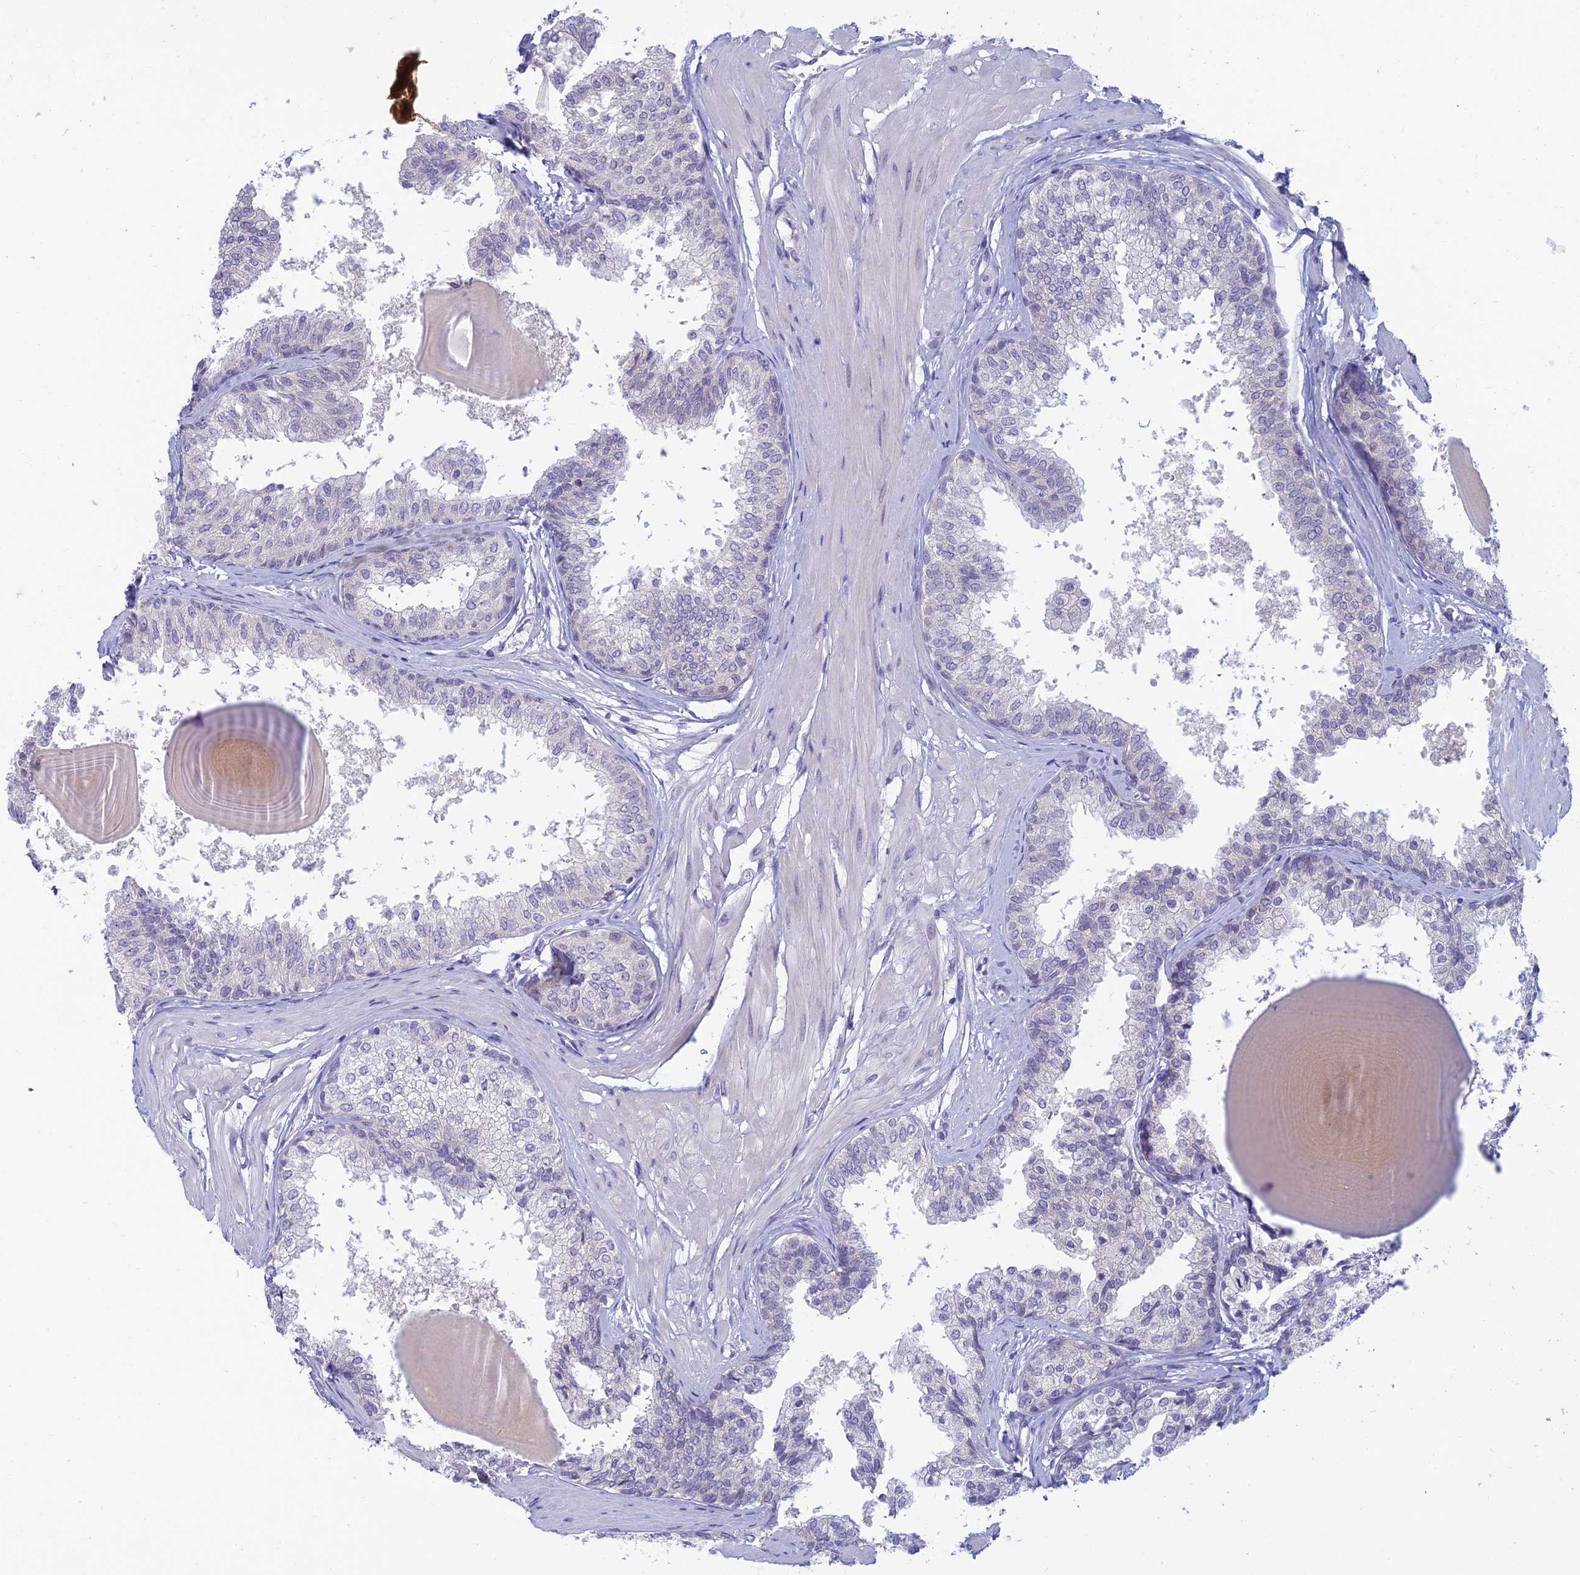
{"staining": {"intensity": "negative", "quantity": "none", "location": "none"}, "tissue": "prostate", "cell_type": "Glandular cells", "image_type": "normal", "snomed": [{"axis": "morphology", "description": "Normal tissue, NOS"}, {"axis": "topography", "description": "Prostate"}], "caption": "Immunohistochemical staining of unremarkable prostate shows no significant expression in glandular cells. (DAB (3,3'-diaminobenzidine) IHC, high magnification).", "gene": "SLC25A41", "patient": {"sex": "male", "age": 48}}